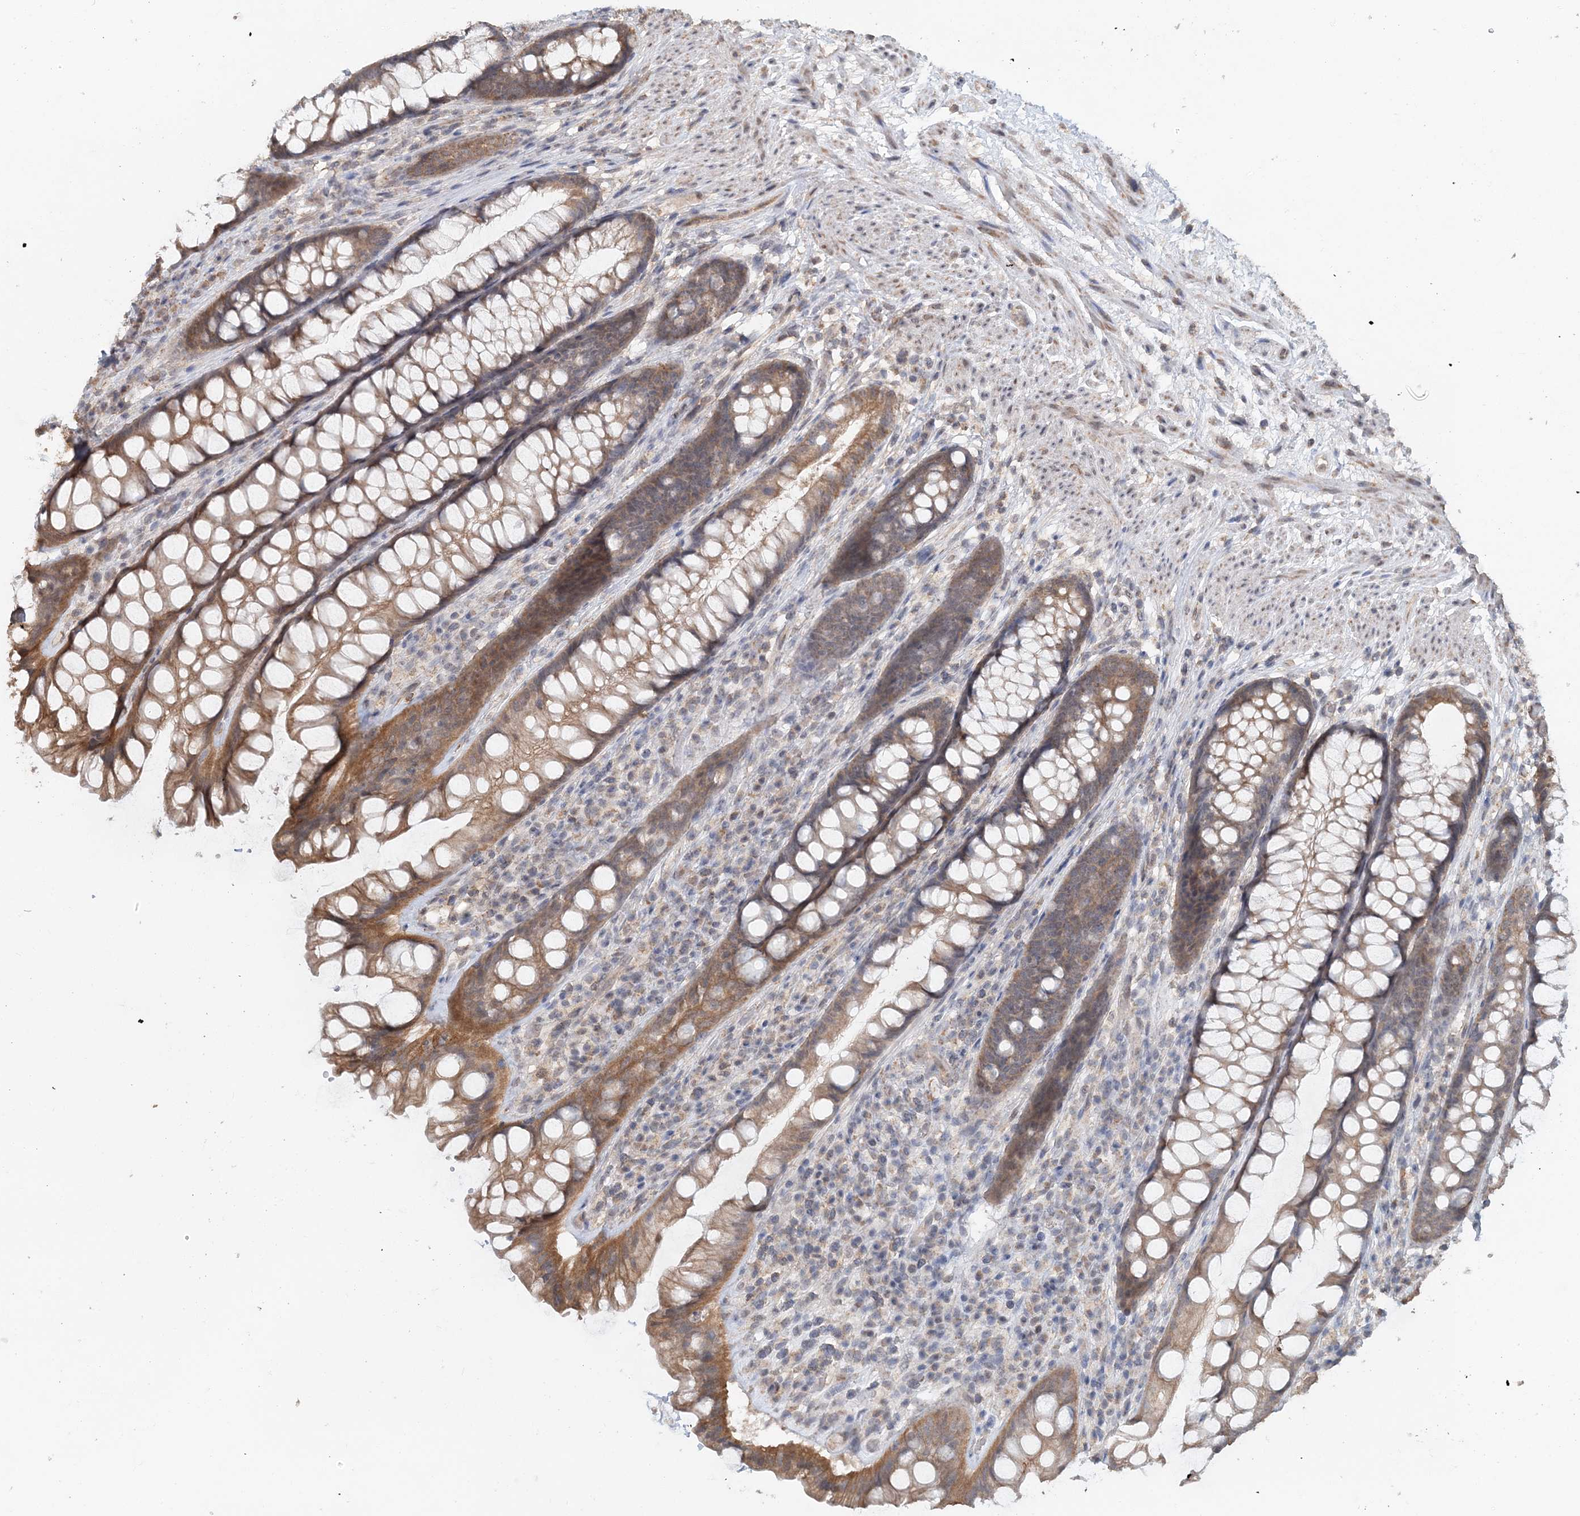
{"staining": {"intensity": "moderate", "quantity": ">75%", "location": "cytoplasmic/membranous"}, "tissue": "rectum", "cell_type": "Glandular cells", "image_type": "normal", "snomed": [{"axis": "morphology", "description": "Normal tissue, NOS"}, {"axis": "topography", "description": "Rectum"}], "caption": "This photomicrograph exhibits immunohistochemistry staining of normal human rectum, with medium moderate cytoplasmic/membranous staining in approximately >75% of glandular cells.", "gene": "FBXO38", "patient": {"sex": "male", "age": 74}}